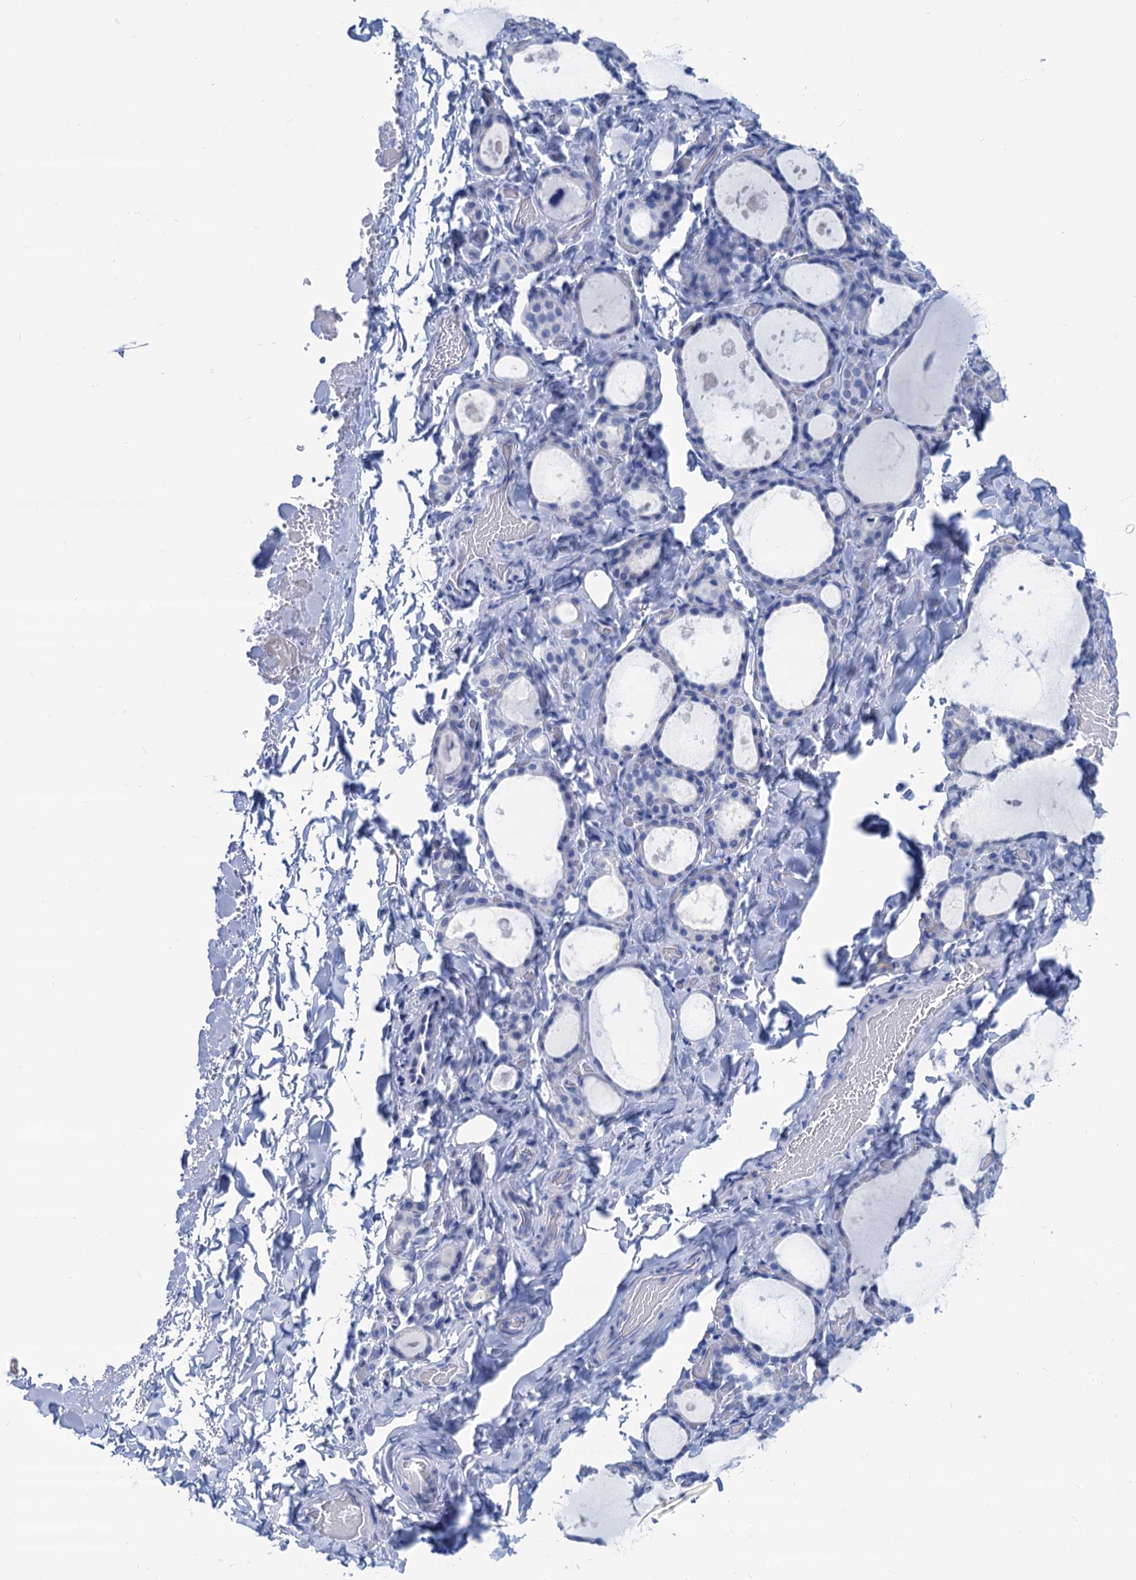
{"staining": {"intensity": "negative", "quantity": "none", "location": "none"}, "tissue": "thyroid gland", "cell_type": "Glandular cells", "image_type": "normal", "snomed": [{"axis": "morphology", "description": "Normal tissue, NOS"}, {"axis": "topography", "description": "Thyroid gland"}], "caption": "IHC image of unremarkable thyroid gland stained for a protein (brown), which shows no positivity in glandular cells.", "gene": "CABYR", "patient": {"sex": "female", "age": 44}}